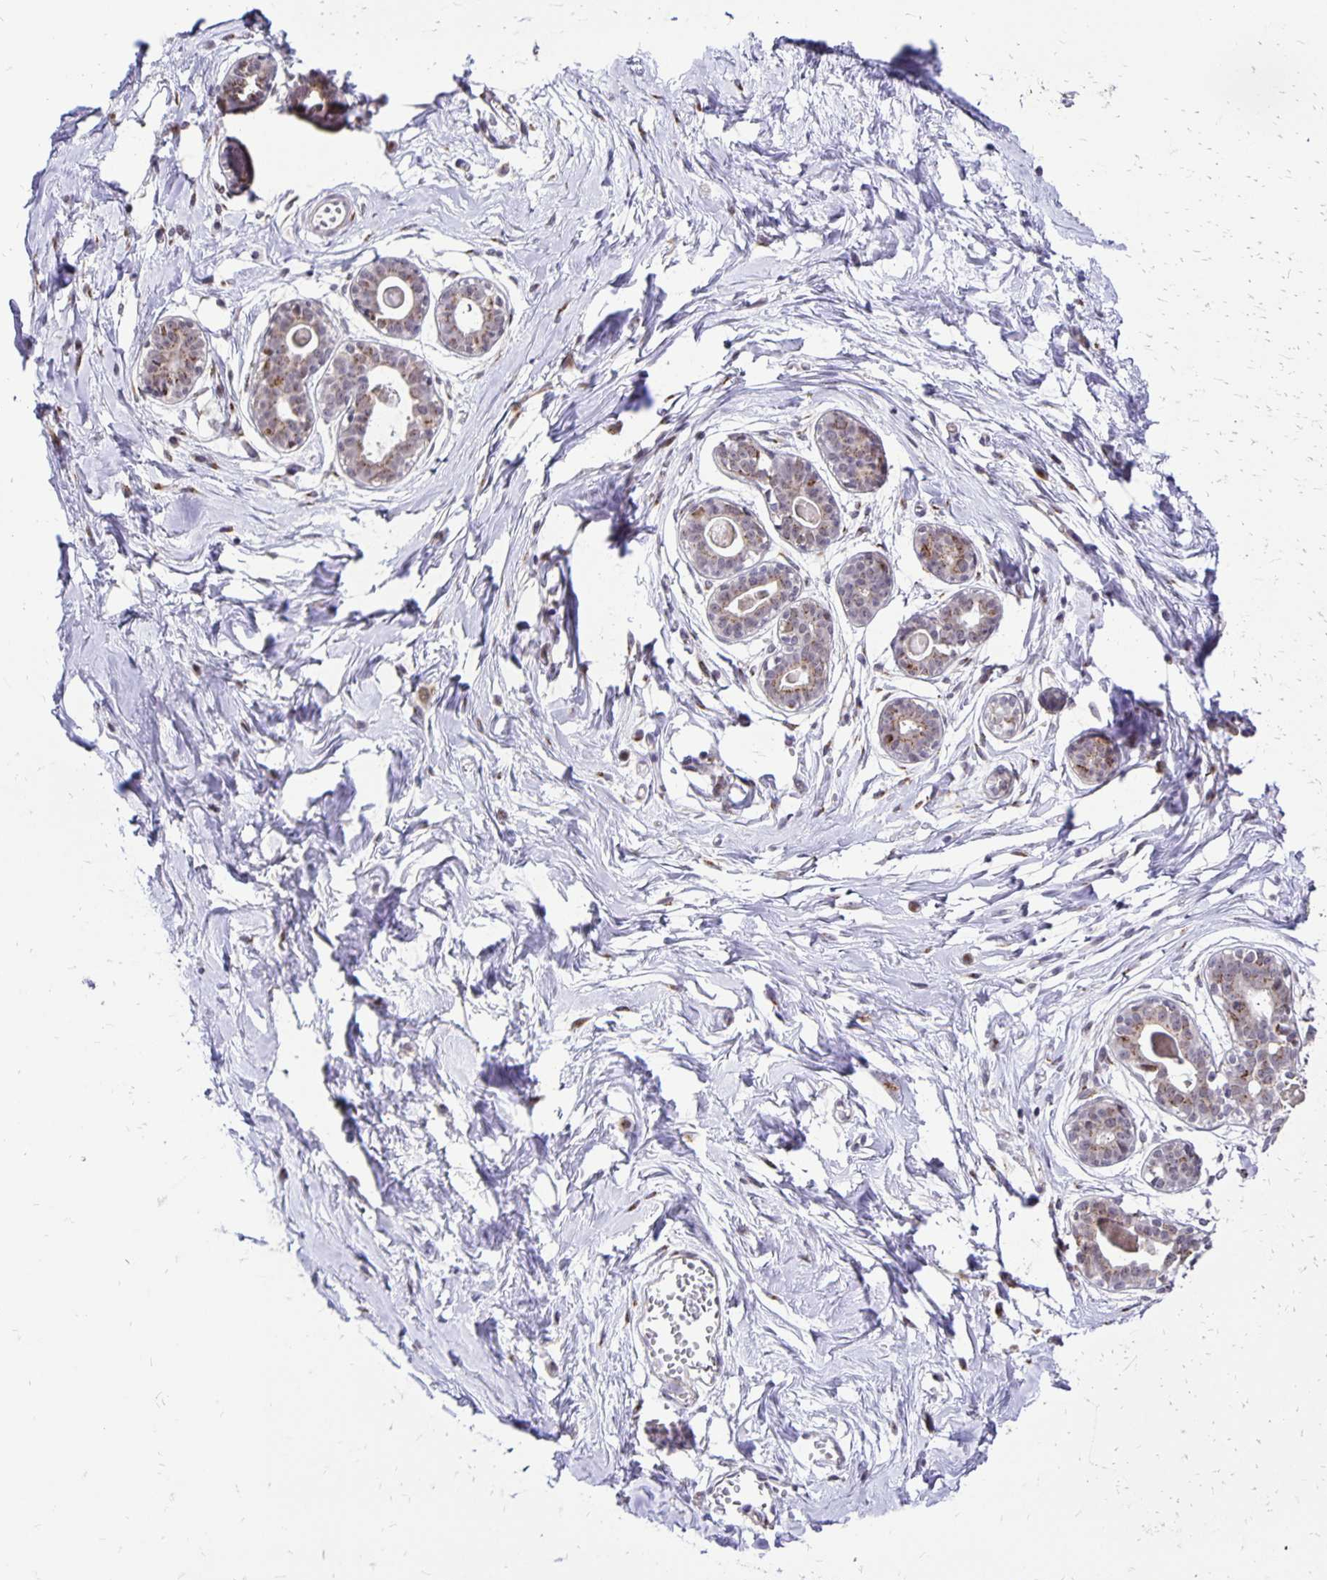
{"staining": {"intensity": "negative", "quantity": "none", "location": "none"}, "tissue": "breast", "cell_type": "Adipocytes", "image_type": "normal", "snomed": [{"axis": "morphology", "description": "Normal tissue, NOS"}, {"axis": "topography", "description": "Breast"}], "caption": "High magnification brightfield microscopy of unremarkable breast stained with DAB (3,3'-diaminobenzidine) (brown) and counterstained with hematoxylin (blue): adipocytes show no significant positivity. The staining is performed using DAB brown chromogen with nuclei counter-stained in using hematoxylin.", "gene": "GOLGA5", "patient": {"sex": "female", "age": 45}}